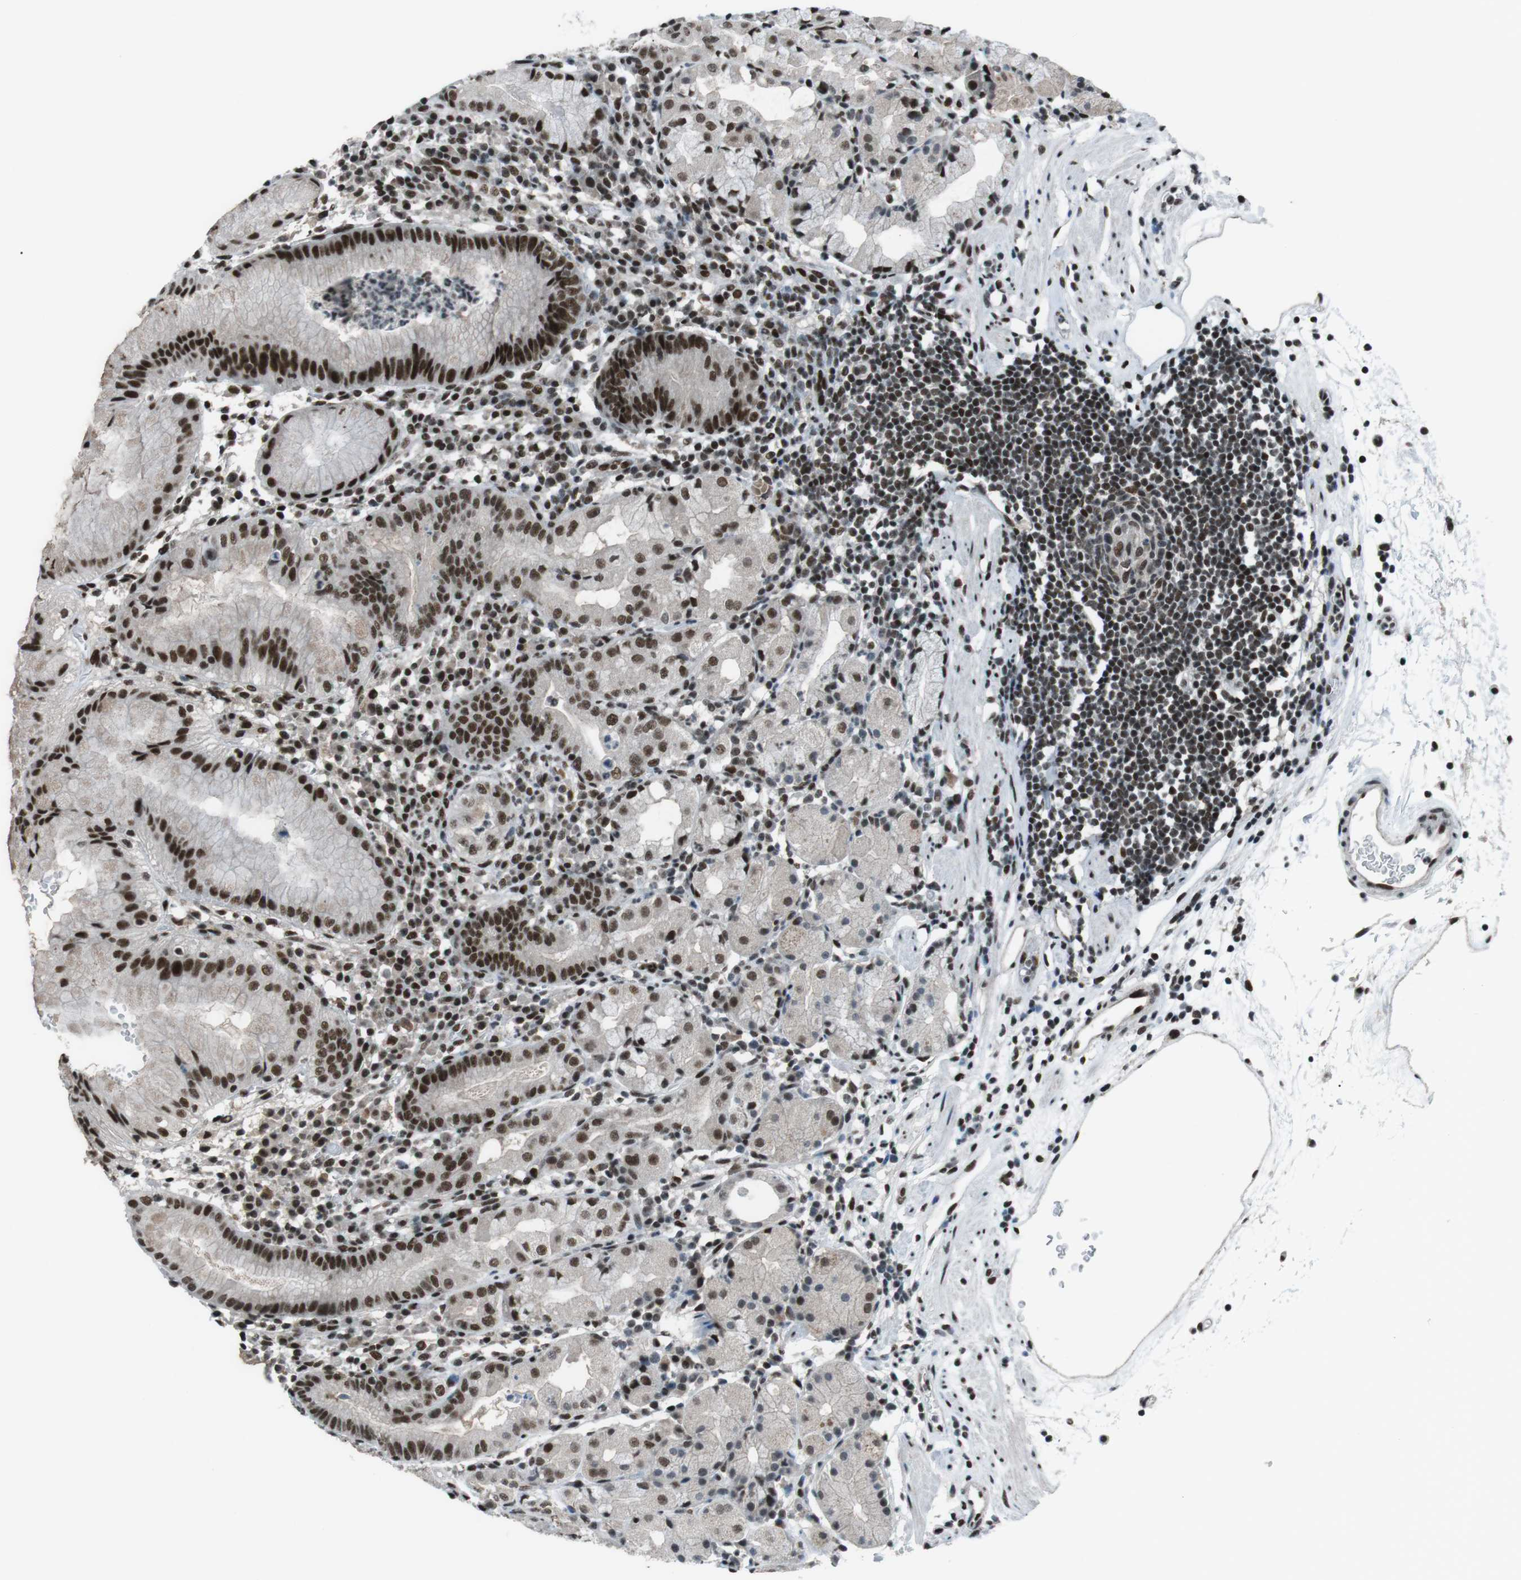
{"staining": {"intensity": "strong", "quantity": "25%-75%", "location": "nuclear"}, "tissue": "stomach", "cell_type": "Glandular cells", "image_type": "normal", "snomed": [{"axis": "morphology", "description": "Normal tissue, NOS"}, {"axis": "topography", "description": "Stomach"}, {"axis": "topography", "description": "Stomach, lower"}], "caption": "DAB (3,3'-diaminobenzidine) immunohistochemical staining of unremarkable stomach displays strong nuclear protein staining in about 25%-75% of glandular cells.", "gene": "TAF1", "patient": {"sex": "female", "age": 75}}